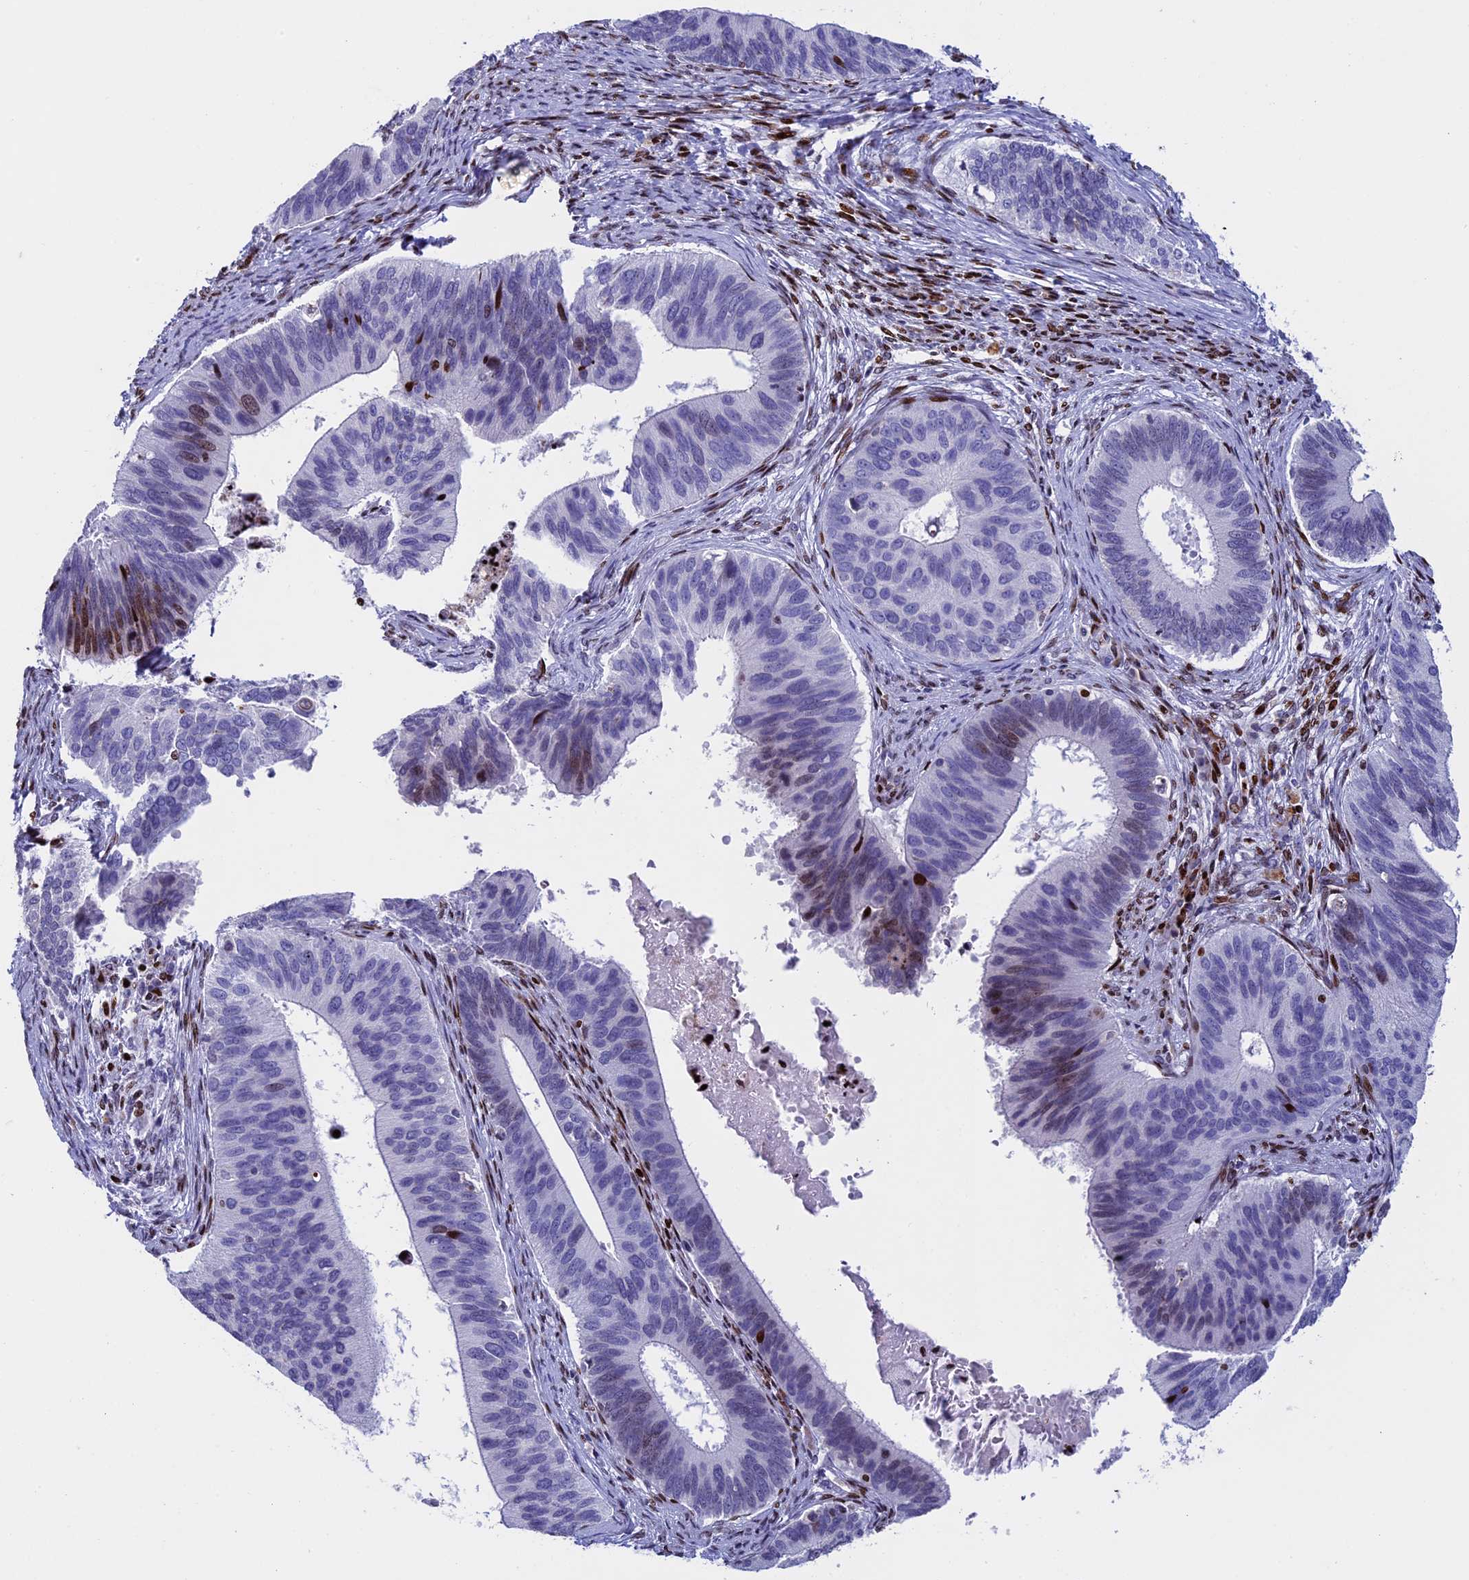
{"staining": {"intensity": "moderate", "quantity": "<25%", "location": "nuclear"}, "tissue": "cervical cancer", "cell_type": "Tumor cells", "image_type": "cancer", "snomed": [{"axis": "morphology", "description": "Adenocarcinoma, NOS"}, {"axis": "topography", "description": "Cervix"}], "caption": "Immunohistochemical staining of human adenocarcinoma (cervical) shows low levels of moderate nuclear protein expression in about <25% of tumor cells.", "gene": "BTBD3", "patient": {"sex": "female", "age": 42}}